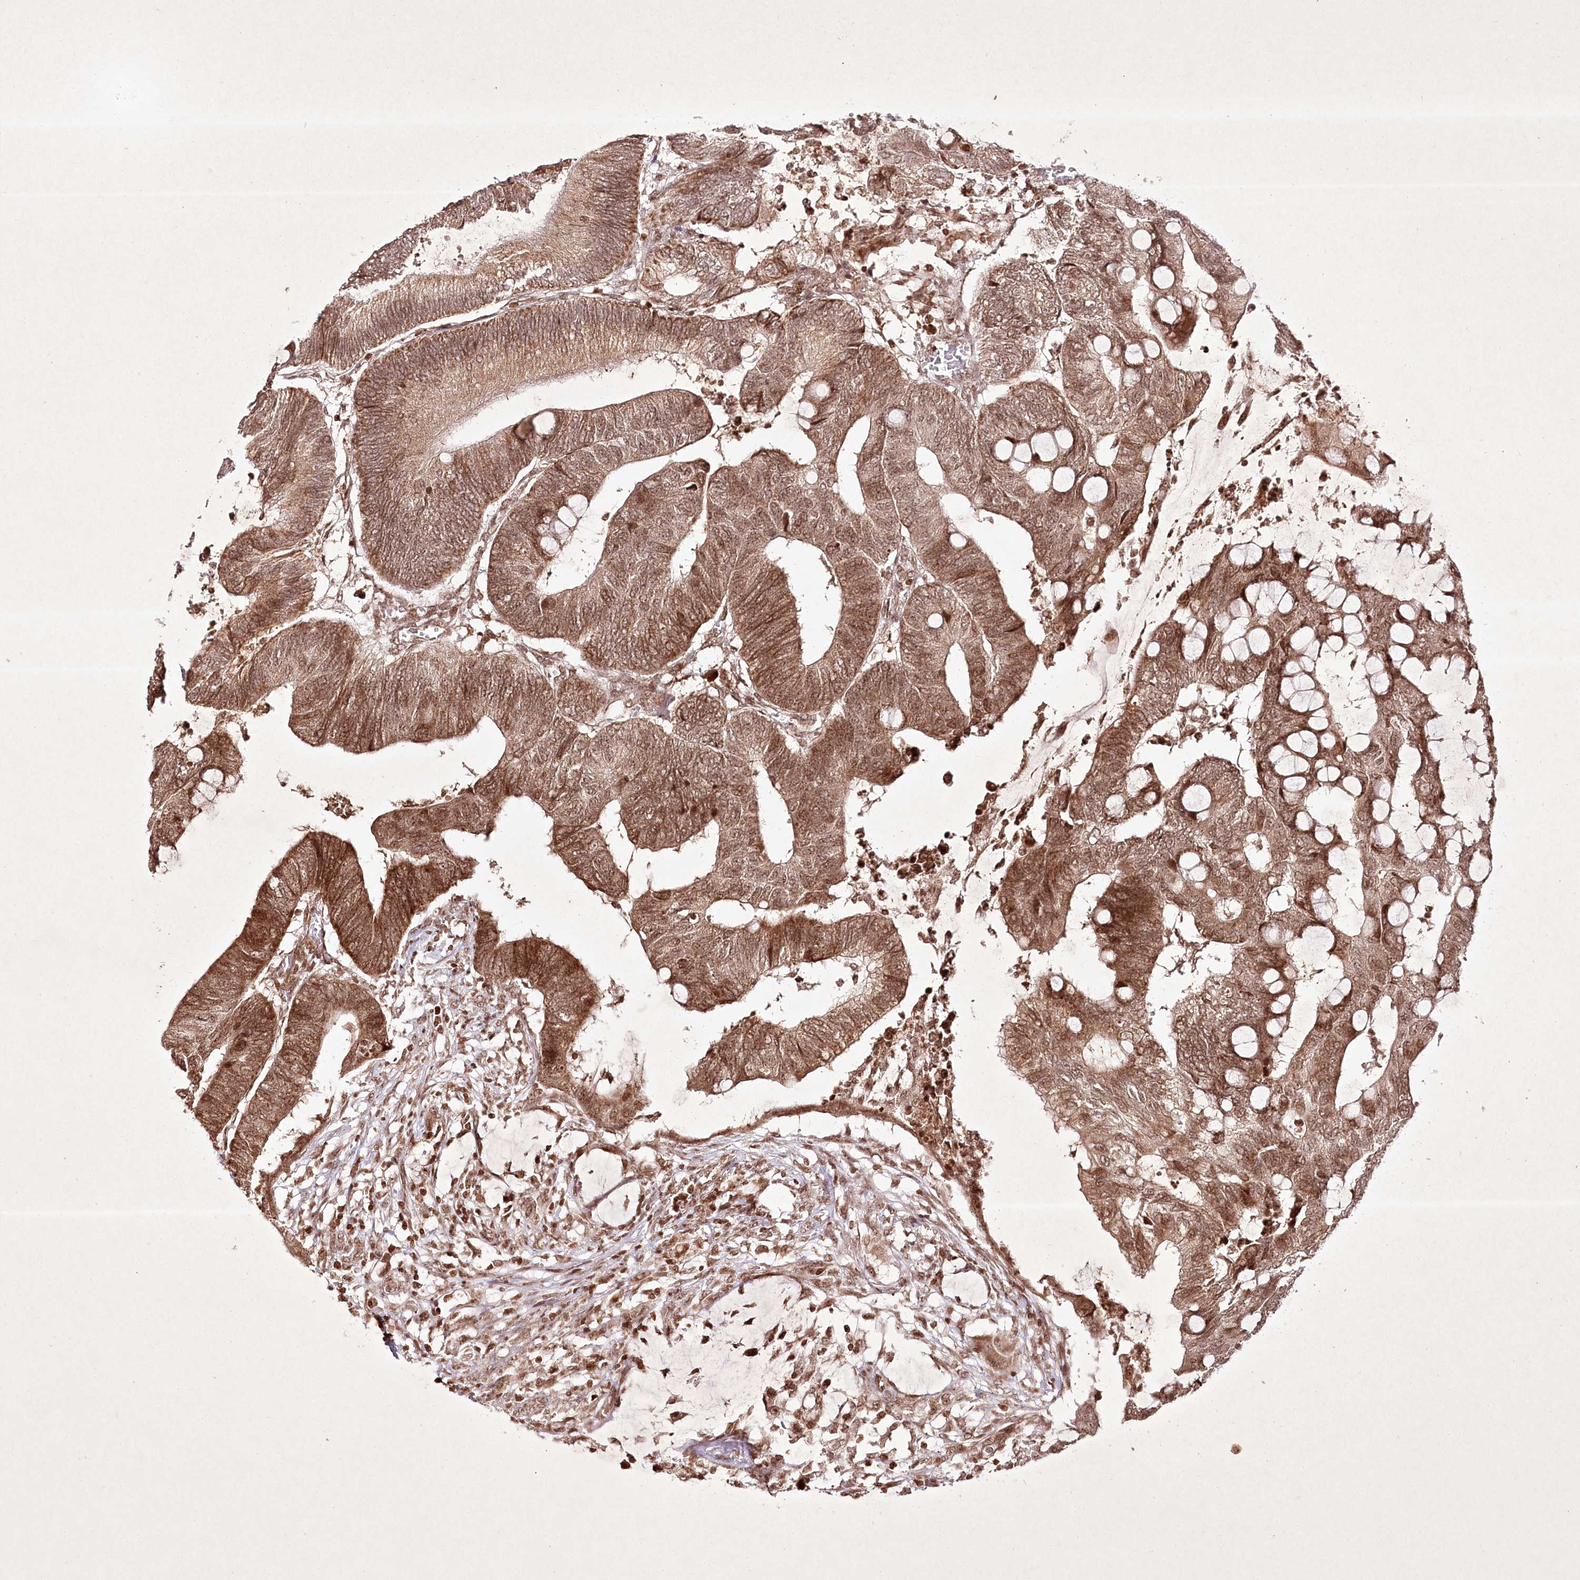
{"staining": {"intensity": "moderate", "quantity": ">75%", "location": "cytoplasmic/membranous,nuclear"}, "tissue": "colorectal cancer", "cell_type": "Tumor cells", "image_type": "cancer", "snomed": [{"axis": "morphology", "description": "Normal tissue, NOS"}, {"axis": "morphology", "description": "Adenocarcinoma, NOS"}, {"axis": "topography", "description": "Rectum"}, {"axis": "topography", "description": "Peripheral nerve tissue"}], "caption": "Immunohistochemistry micrograph of colorectal cancer (adenocarcinoma) stained for a protein (brown), which exhibits medium levels of moderate cytoplasmic/membranous and nuclear positivity in about >75% of tumor cells.", "gene": "CARM1", "patient": {"sex": "male", "age": 92}}